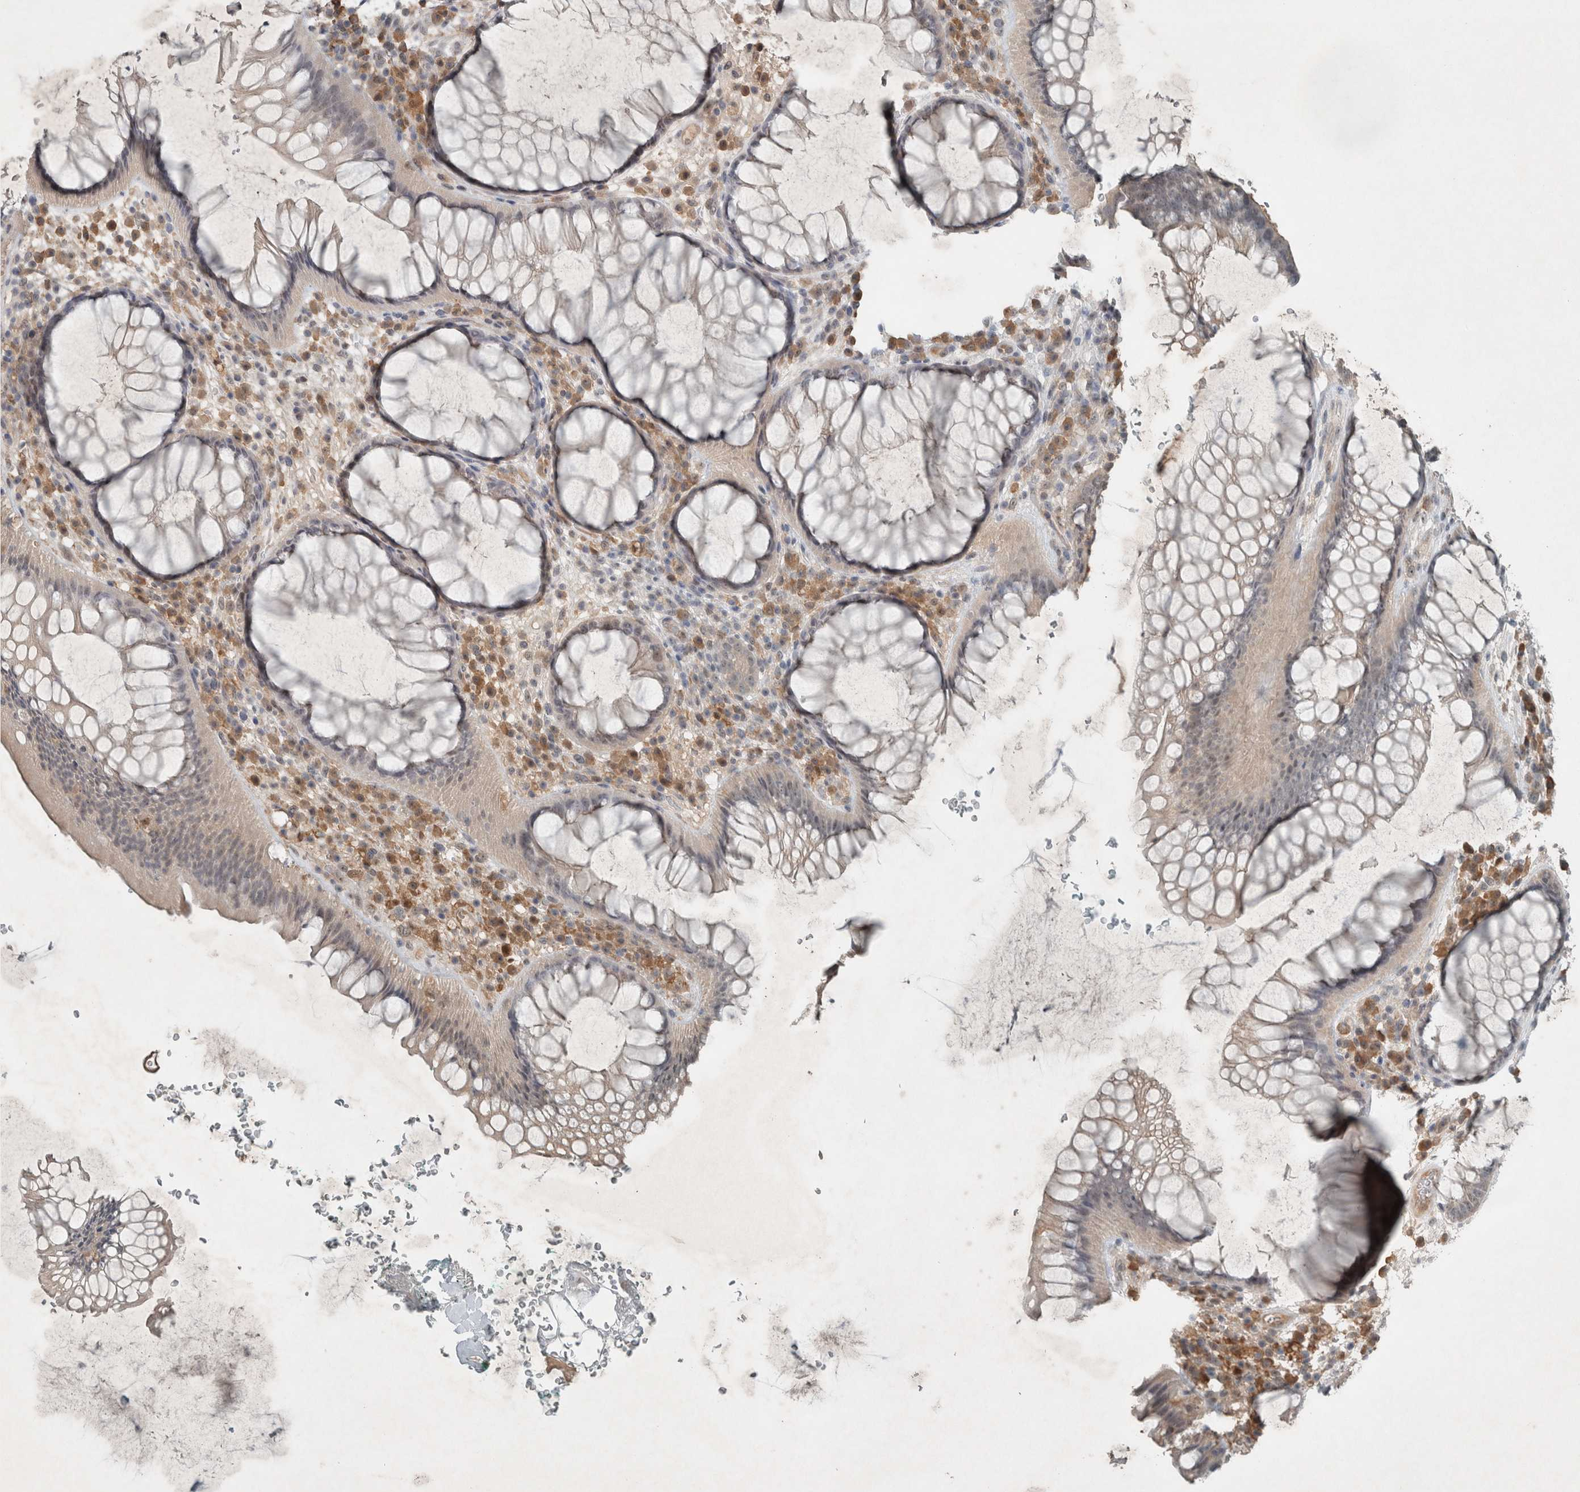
{"staining": {"intensity": "negative", "quantity": "none", "location": "none"}, "tissue": "rectum", "cell_type": "Glandular cells", "image_type": "normal", "snomed": [{"axis": "morphology", "description": "Normal tissue, NOS"}, {"axis": "topography", "description": "Rectum"}], "caption": "Immunohistochemistry photomicrograph of normal rectum: rectum stained with DAB shows no significant protein staining in glandular cells. (Brightfield microscopy of DAB immunohistochemistry at high magnification).", "gene": "ENSG00000285245", "patient": {"sex": "male", "age": 51}}